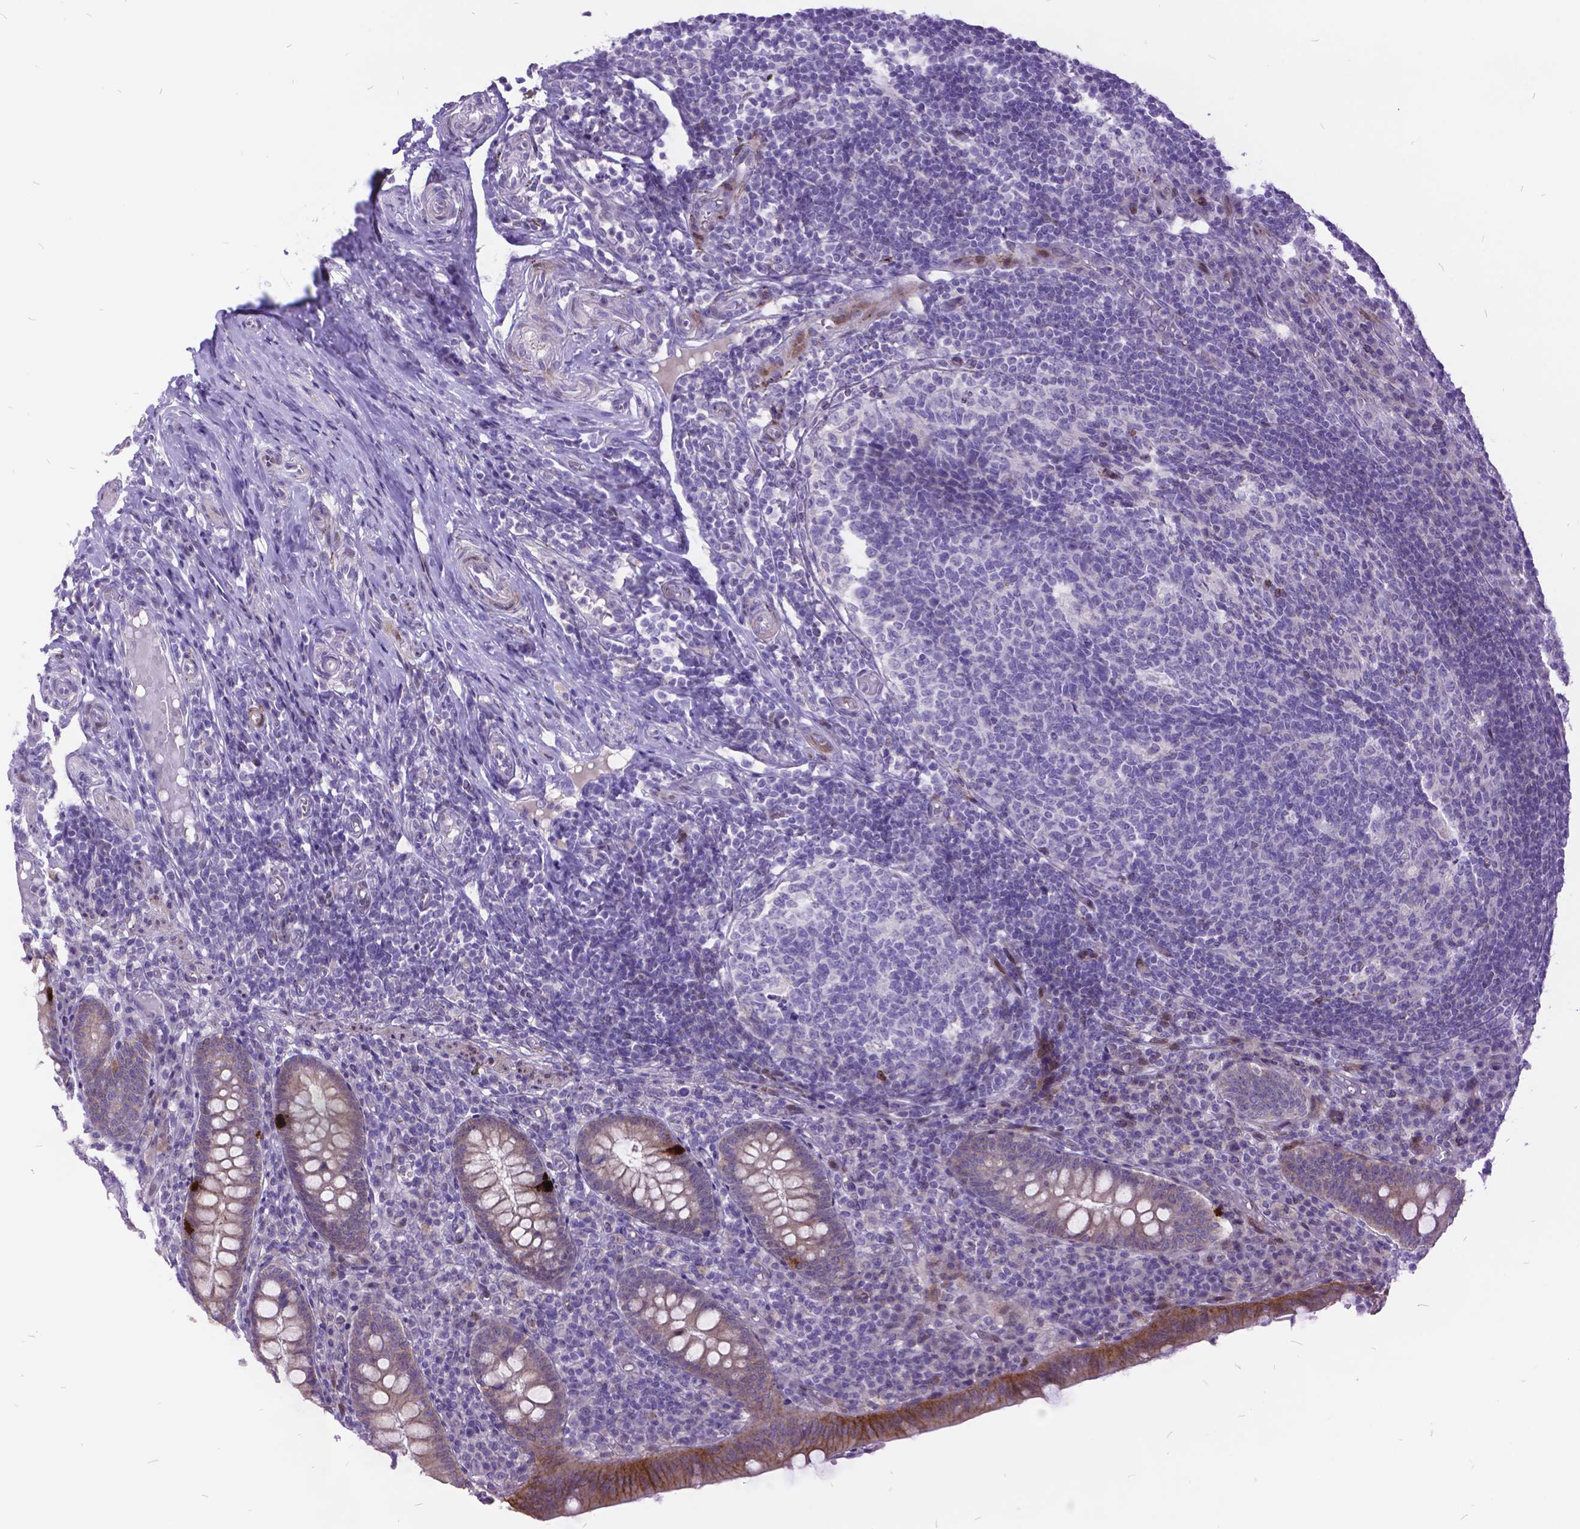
{"staining": {"intensity": "strong", "quantity": "<25%", "location": "cytoplasmic/membranous"}, "tissue": "appendix", "cell_type": "Glandular cells", "image_type": "normal", "snomed": [{"axis": "morphology", "description": "Normal tissue, NOS"}, {"axis": "topography", "description": "Appendix"}], "caption": "The image shows staining of benign appendix, revealing strong cytoplasmic/membranous protein positivity (brown color) within glandular cells. (Brightfield microscopy of DAB IHC at high magnification).", "gene": "ITGB6", "patient": {"sex": "male", "age": 18}}